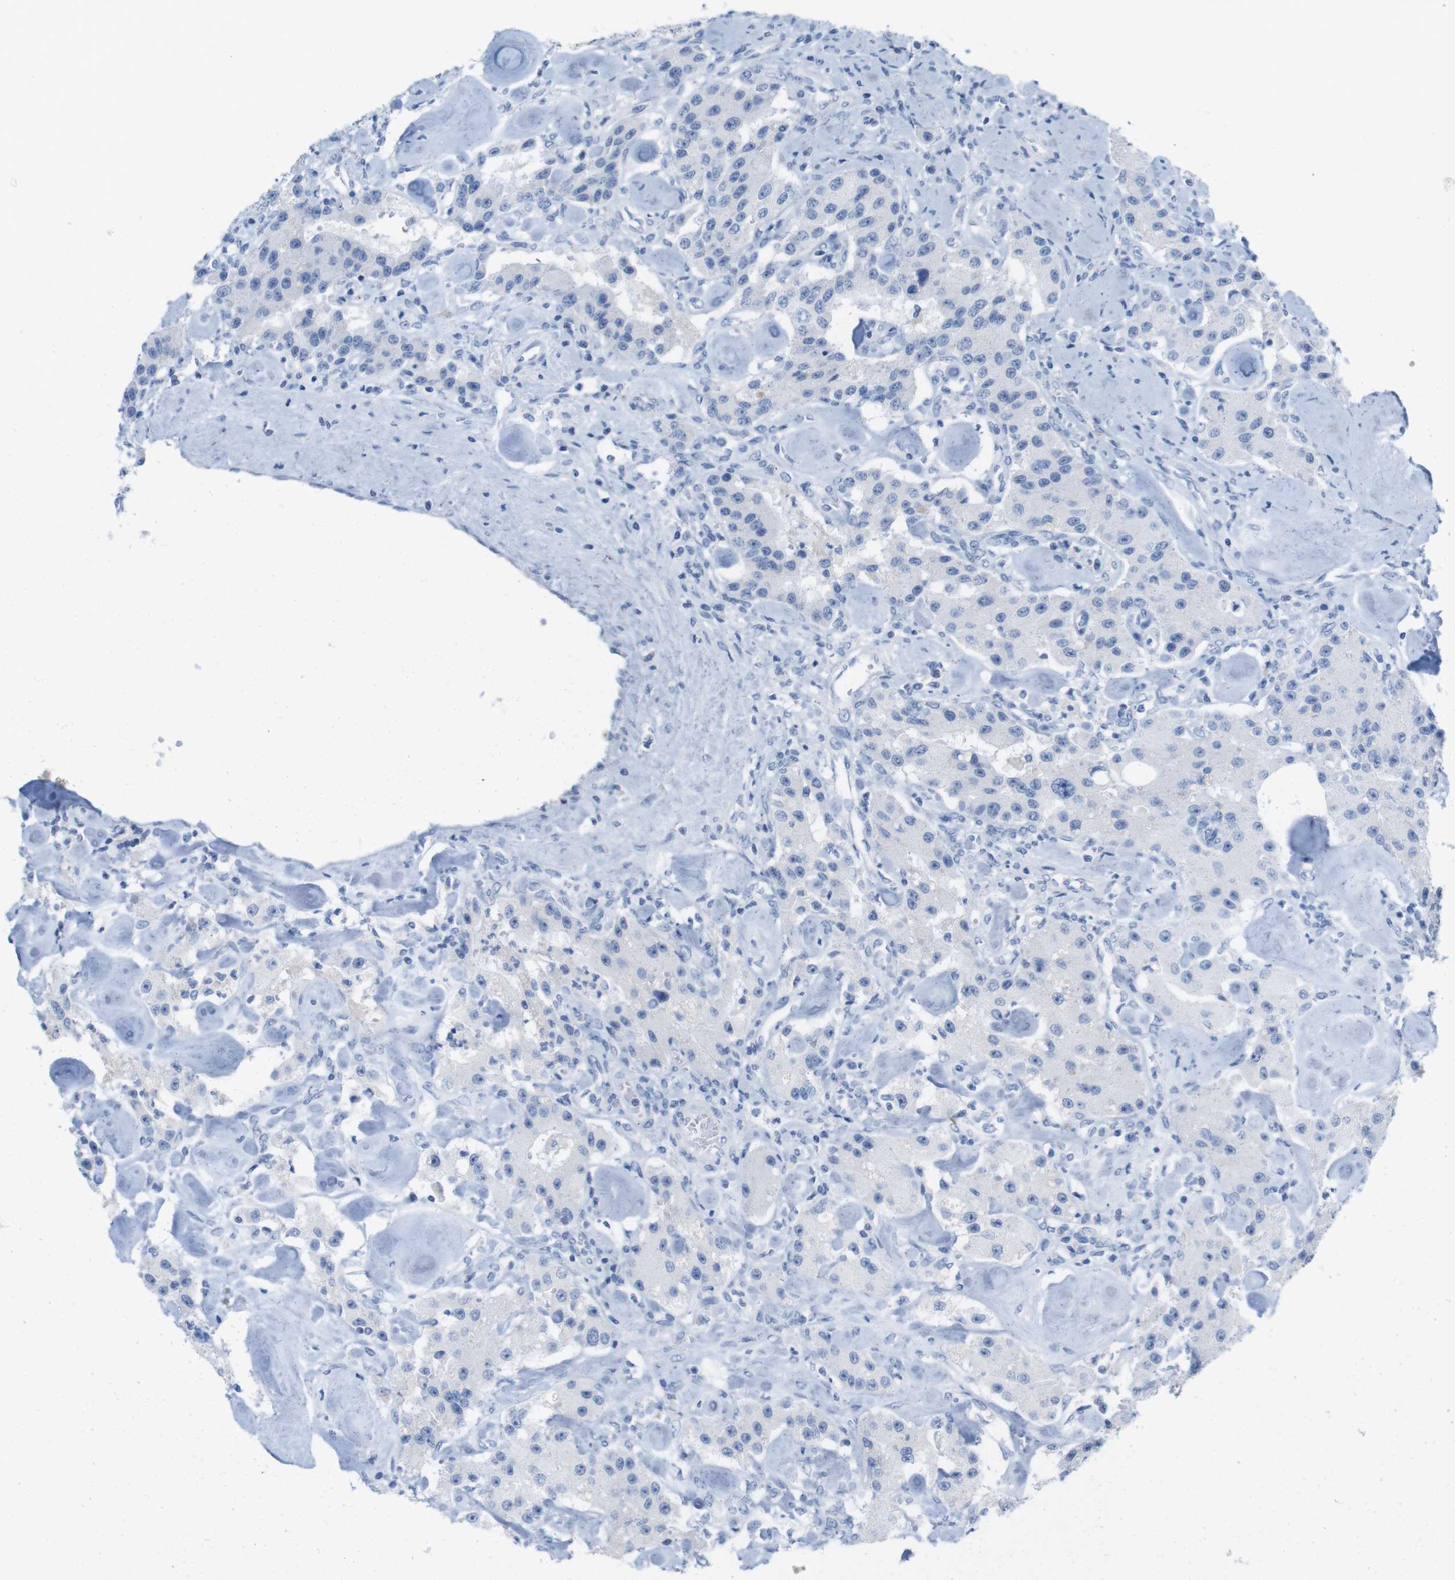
{"staining": {"intensity": "negative", "quantity": "none", "location": "none"}, "tissue": "carcinoid", "cell_type": "Tumor cells", "image_type": "cancer", "snomed": [{"axis": "morphology", "description": "Carcinoid, malignant, NOS"}, {"axis": "topography", "description": "Pancreas"}], "caption": "Carcinoid was stained to show a protein in brown. There is no significant expression in tumor cells. Nuclei are stained in blue.", "gene": "LAG3", "patient": {"sex": "male", "age": 41}}